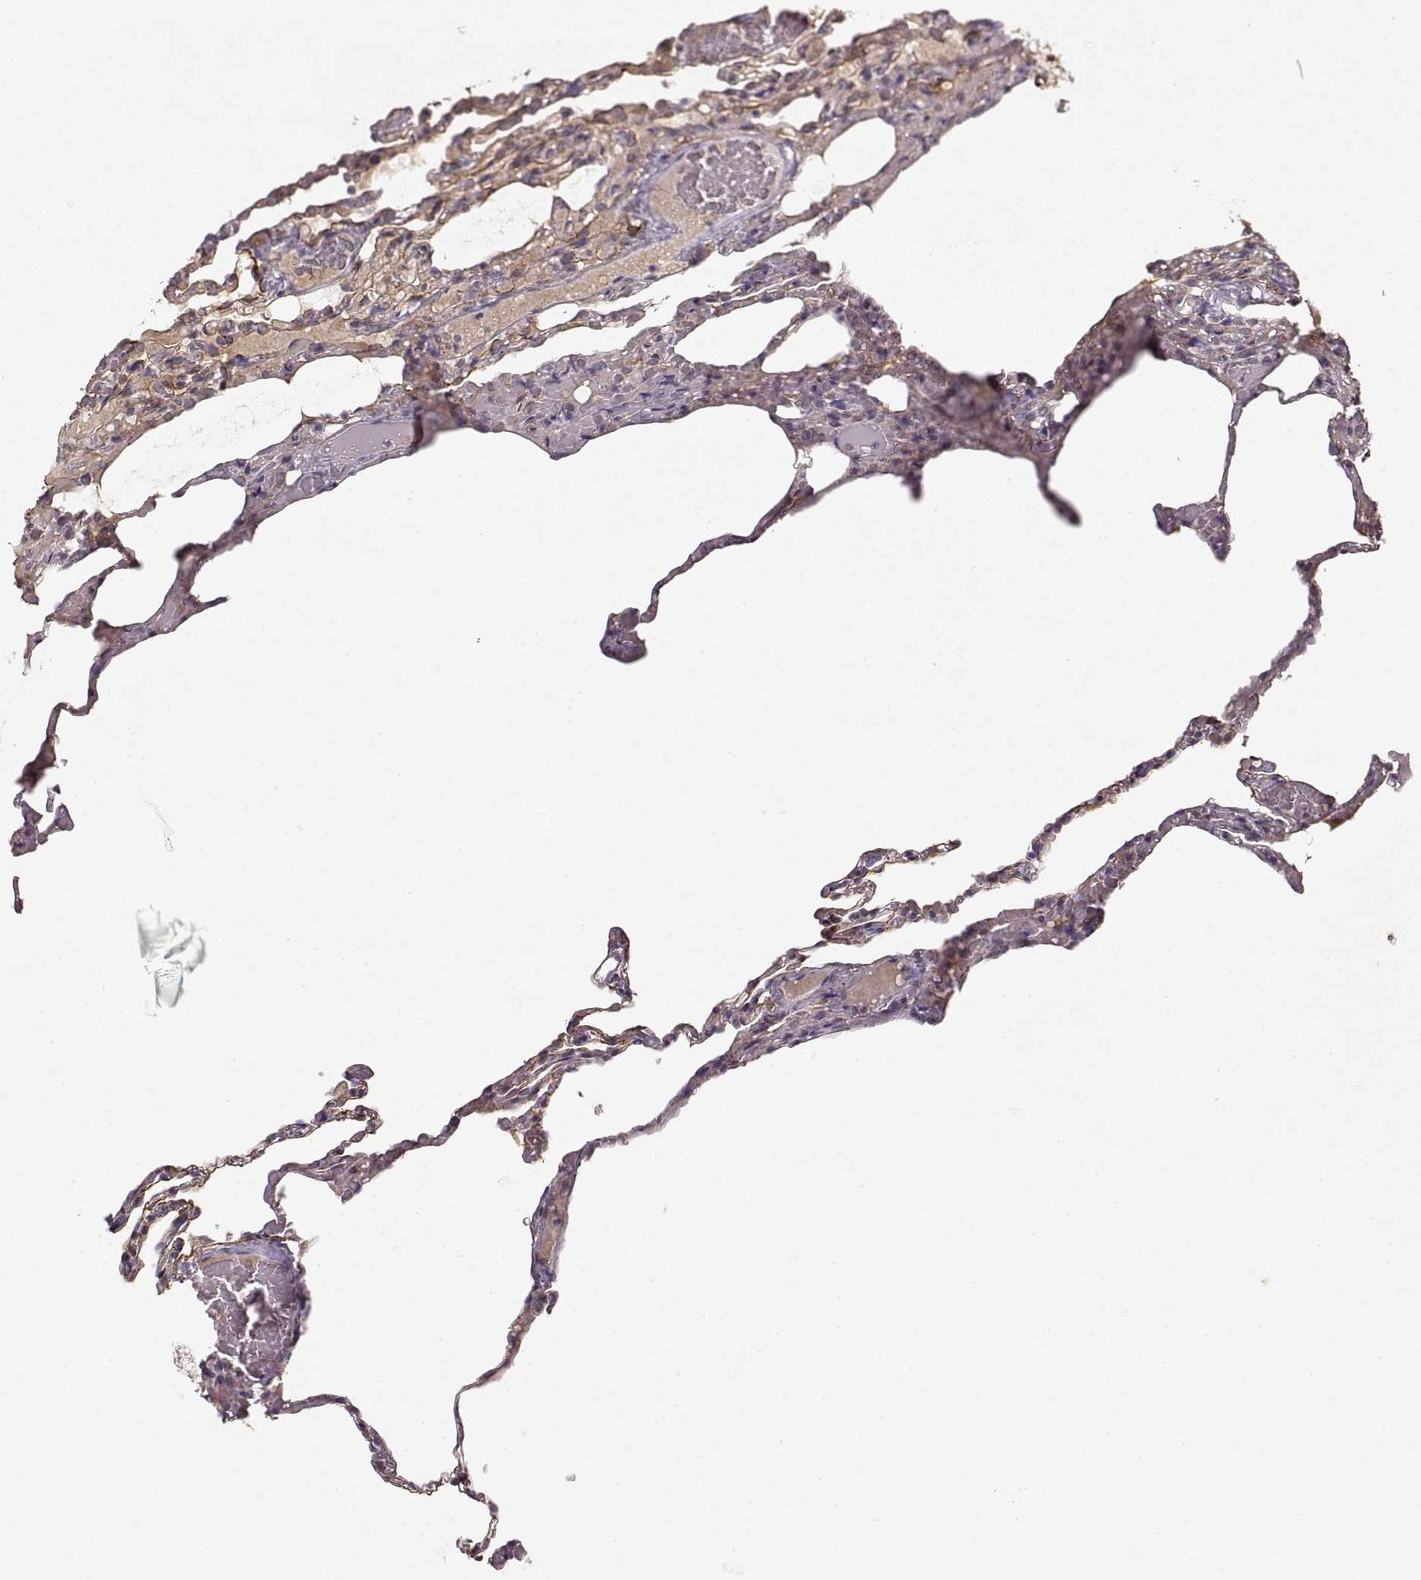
{"staining": {"intensity": "negative", "quantity": "none", "location": "none"}, "tissue": "lung", "cell_type": "Alveolar cells", "image_type": "normal", "snomed": [{"axis": "morphology", "description": "Normal tissue, NOS"}, {"axis": "topography", "description": "Lung"}], "caption": "Alveolar cells are negative for brown protein staining in unremarkable lung. (DAB (3,3'-diaminobenzidine) immunohistochemistry (IHC) with hematoxylin counter stain).", "gene": "LAMC2", "patient": {"sex": "female", "age": 43}}